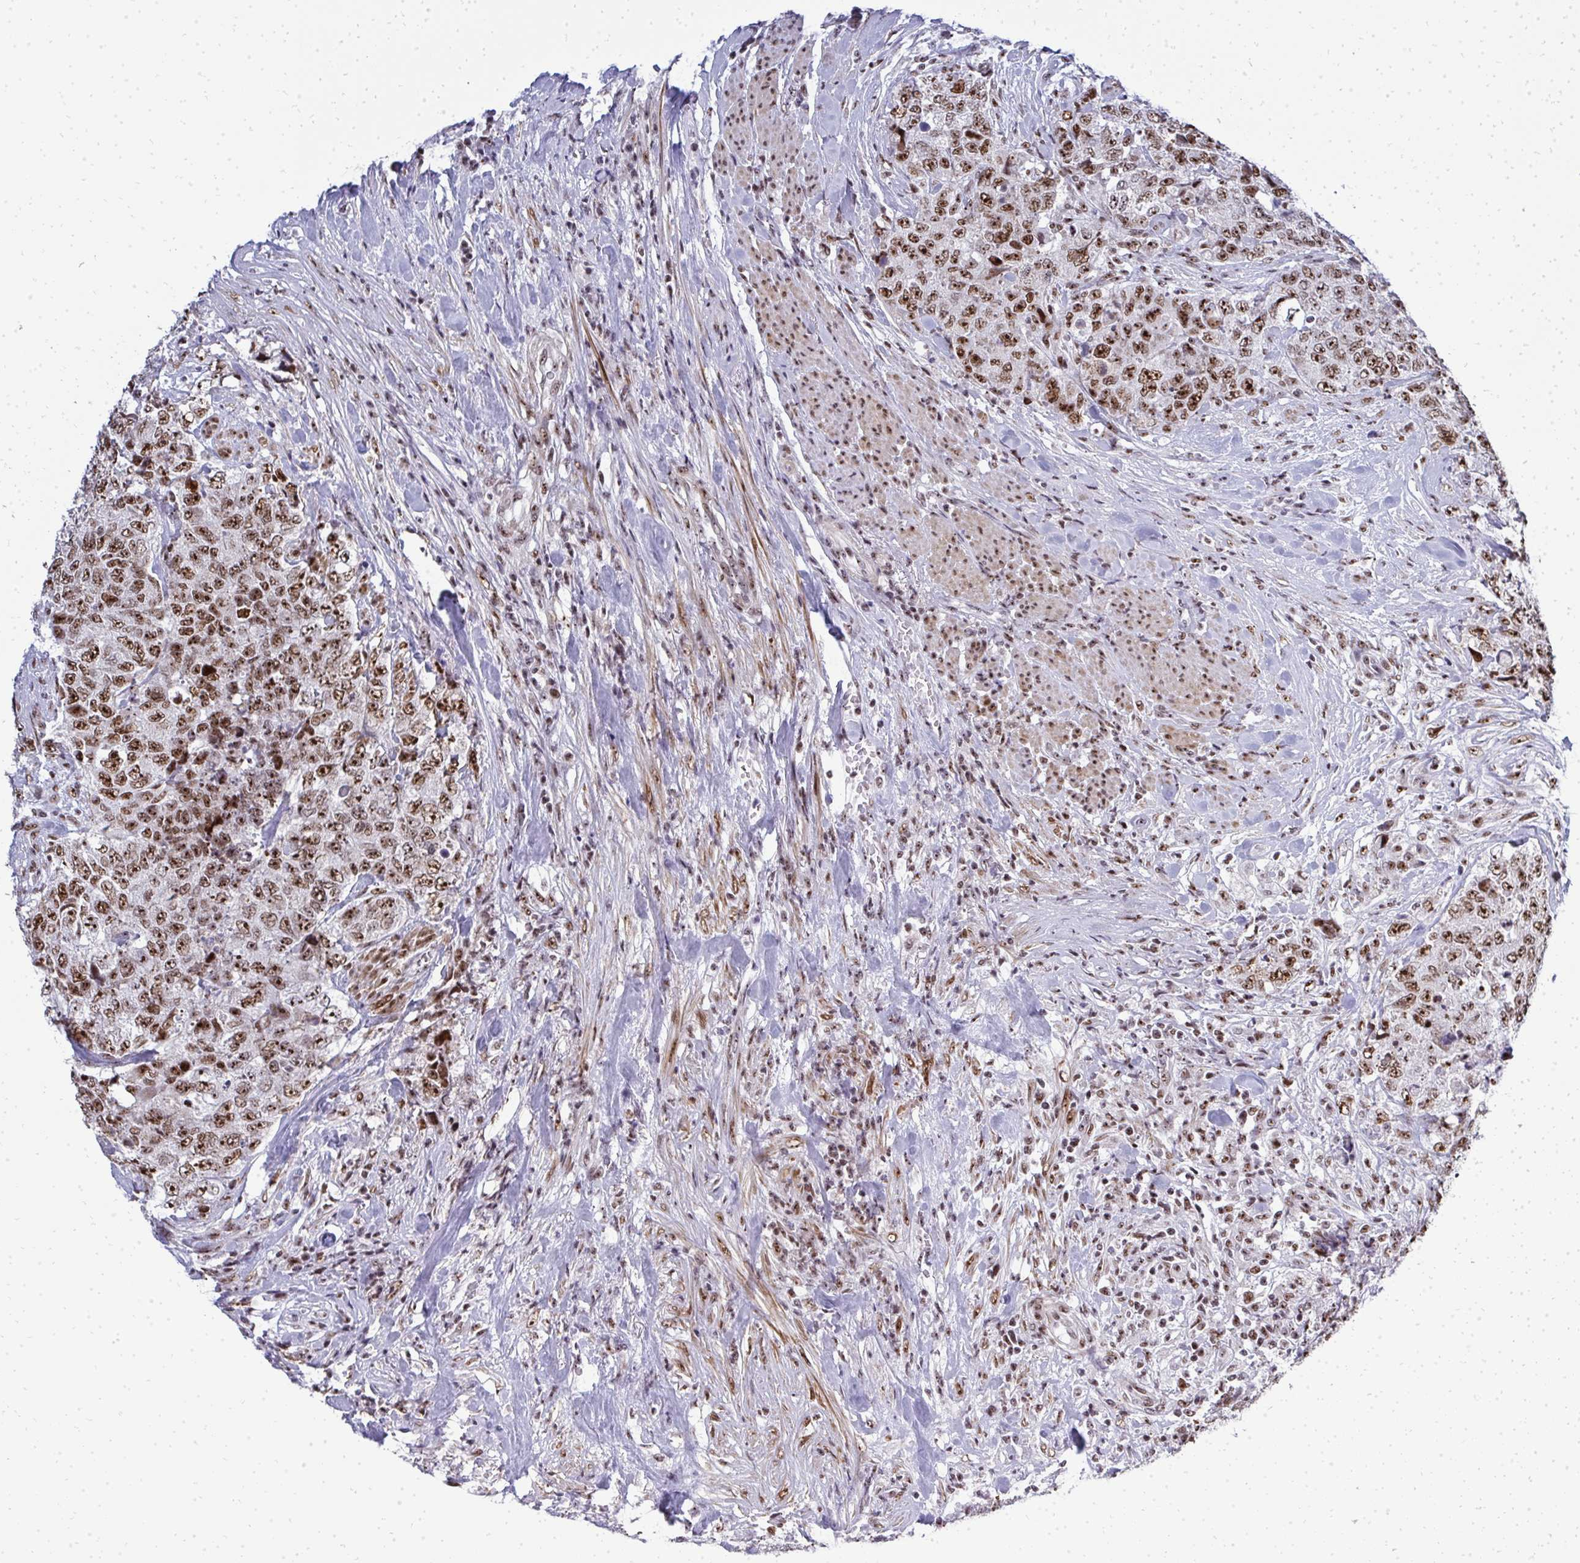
{"staining": {"intensity": "moderate", "quantity": ">75%", "location": "nuclear"}, "tissue": "urothelial cancer", "cell_type": "Tumor cells", "image_type": "cancer", "snomed": [{"axis": "morphology", "description": "Urothelial carcinoma, High grade"}, {"axis": "topography", "description": "Urinary bladder"}], "caption": "A histopathology image showing moderate nuclear staining in about >75% of tumor cells in urothelial cancer, as visualized by brown immunohistochemical staining.", "gene": "SIRT7", "patient": {"sex": "female", "age": 78}}